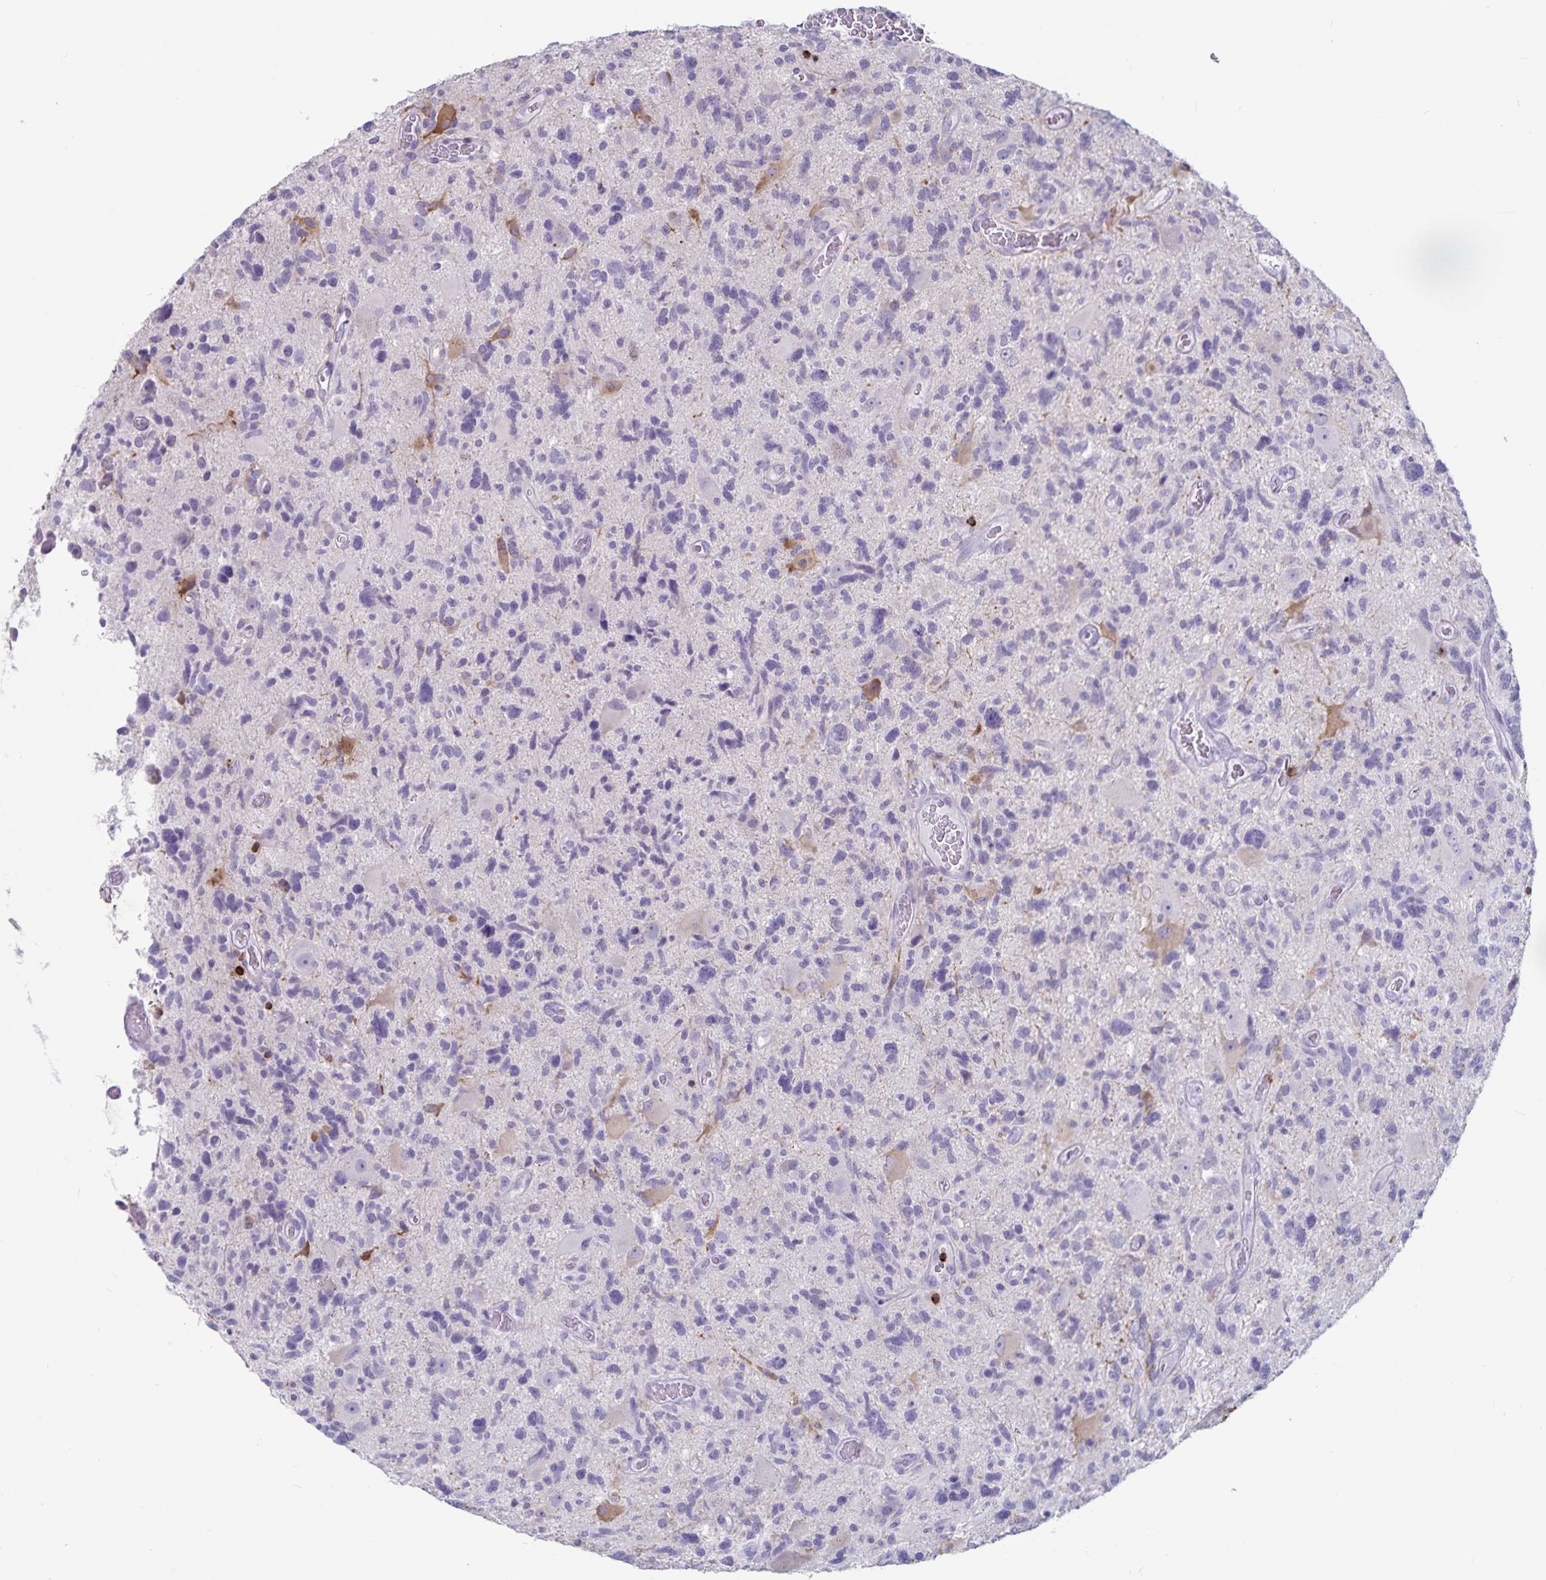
{"staining": {"intensity": "negative", "quantity": "none", "location": "none"}, "tissue": "glioma", "cell_type": "Tumor cells", "image_type": "cancer", "snomed": [{"axis": "morphology", "description": "Glioma, malignant, High grade"}, {"axis": "topography", "description": "Brain"}], "caption": "The IHC micrograph has no significant positivity in tumor cells of high-grade glioma (malignant) tissue. (Brightfield microscopy of DAB (3,3'-diaminobenzidine) IHC at high magnification).", "gene": "GNLY", "patient": {"sex": "male", "age": 49}}